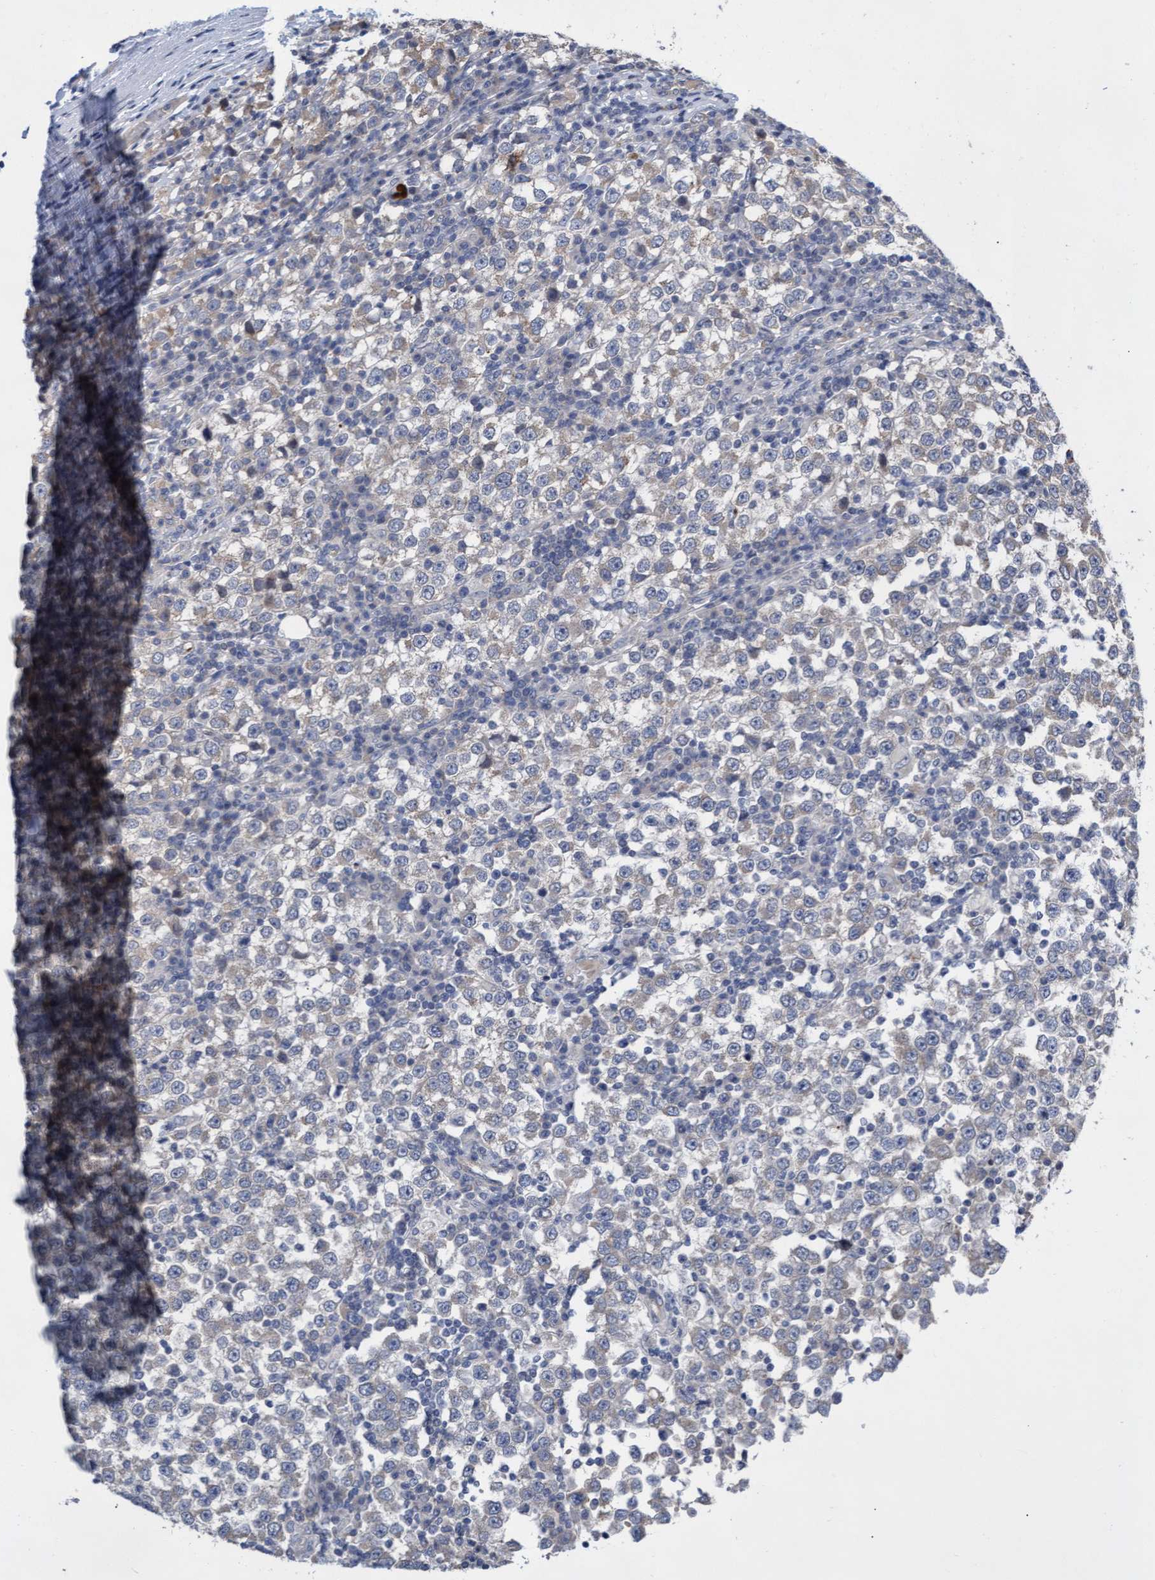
{"staining": {"intensity": "negative", "quantity": "none", "location": "none"}, "tissue": "testis cancer", "cell_type": "Tumor cells", "image_type": "cancer", "snomed": [{"axis": "morphology", "description": "Seminoma, NOS"}, {"axis": "topography", "description": "Testis"}], "caption": "High magnification brightfield microscopy of testis cancer stained with DAB (brown) and counterstained with hematoxylin (blue): tumor cells show no significant staining.", "gene": "ABCF2", "patient": {"sex": "male", "age": 65}}